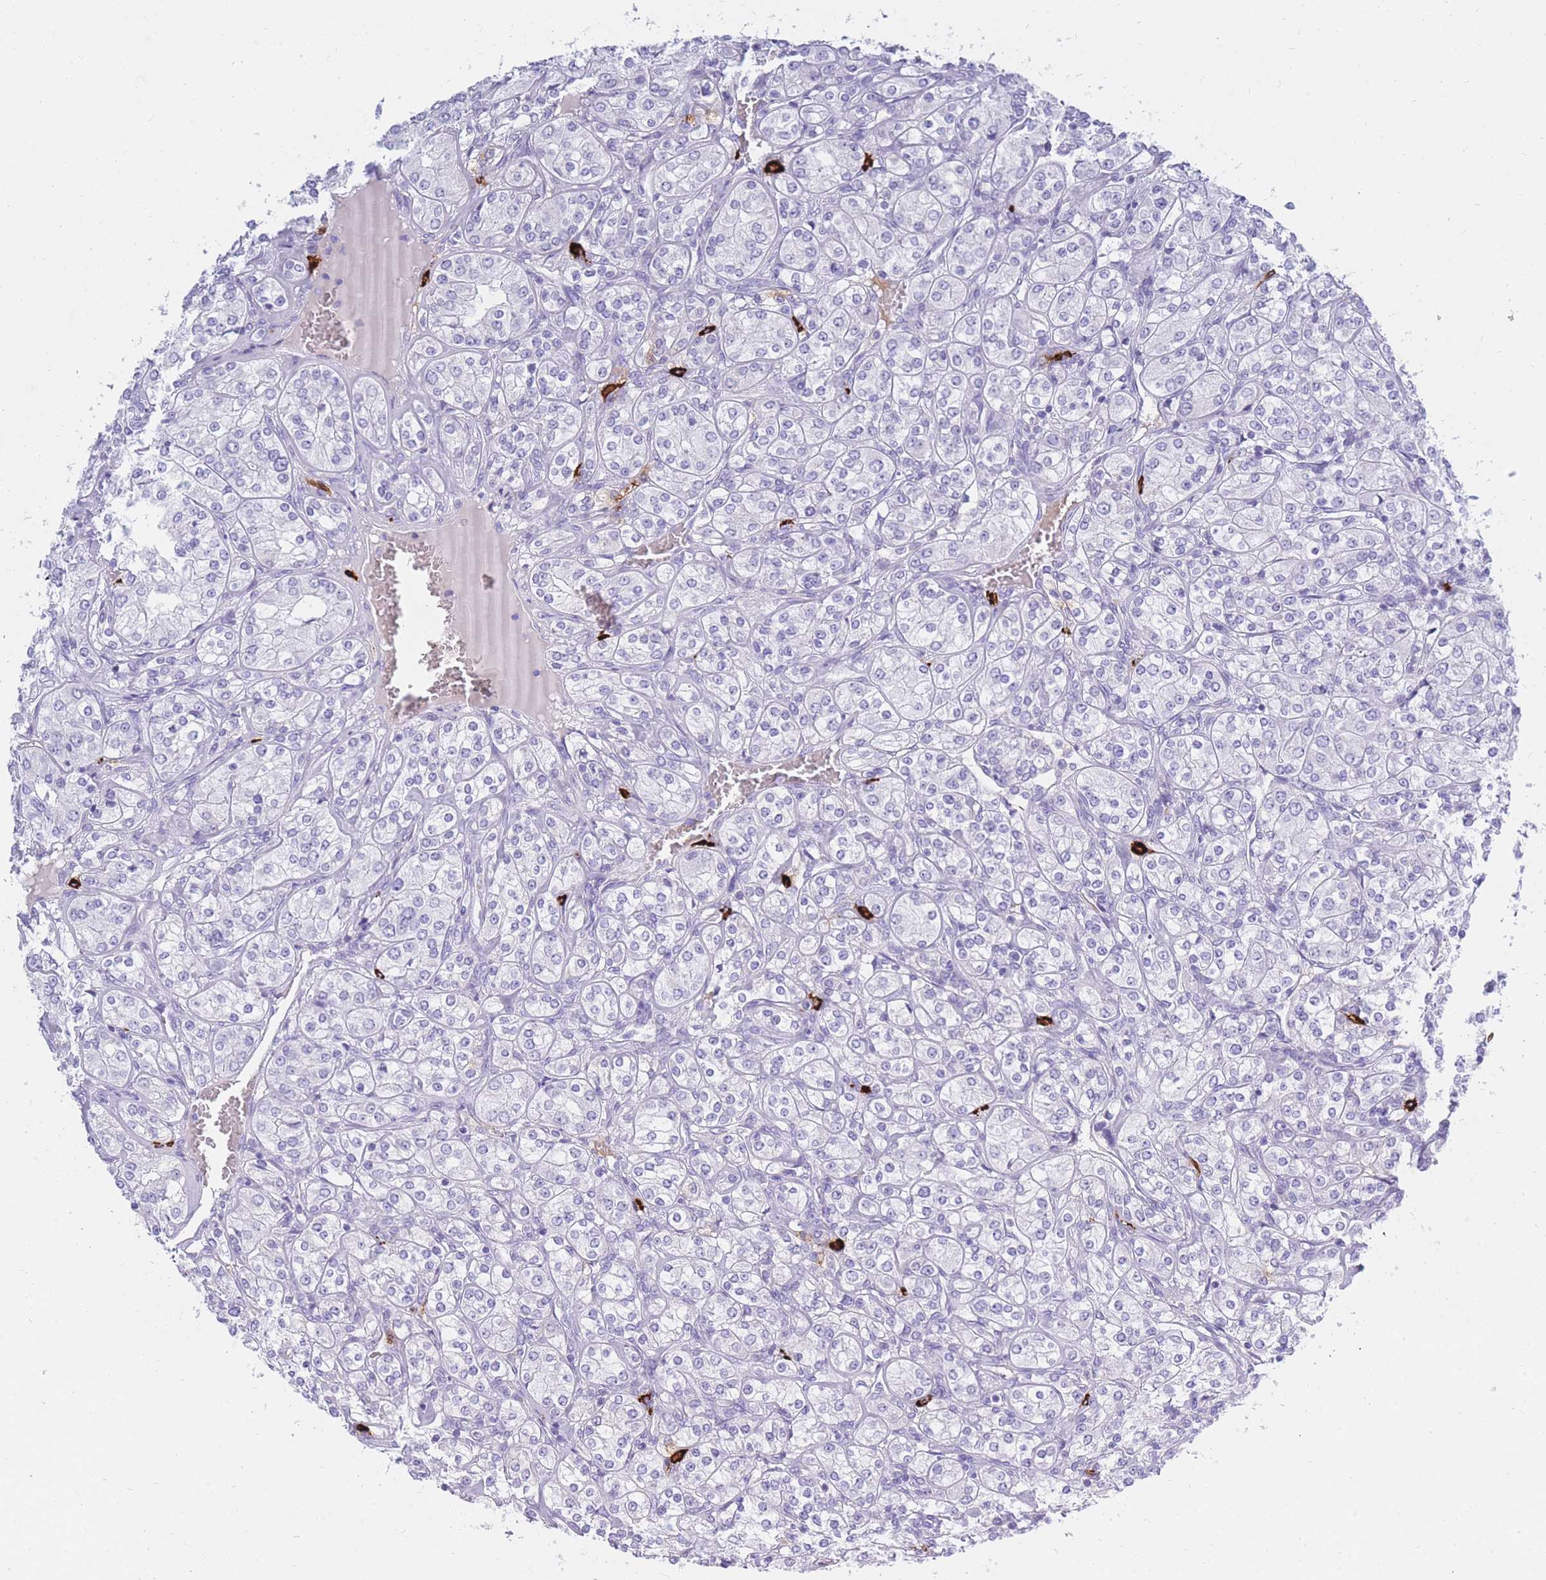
{"staining": {"intensity": "negative", "quantity": "none", "location": "none"}, "tissue": "renal cancer", "cell_type": "Tumor cells", "image_type": "cancer", "snomed": [{"axis": "morphology", "description": "Adenocarcinoma, NOS"}, {"axis": "topography", "description": "Kidney"}], "caption": "Tumor cells are negative for brown protein staining in renal cancer (adenocarcinoma). (Stains: DAB (3,3'-diaminobenzidine) immunohistochemistry with hematoxylin counter stain, Microscopy: brightfield microscopy at high magnification).", "gene": "TPSD1", "patient": {"sex": "male", "age": 77}}